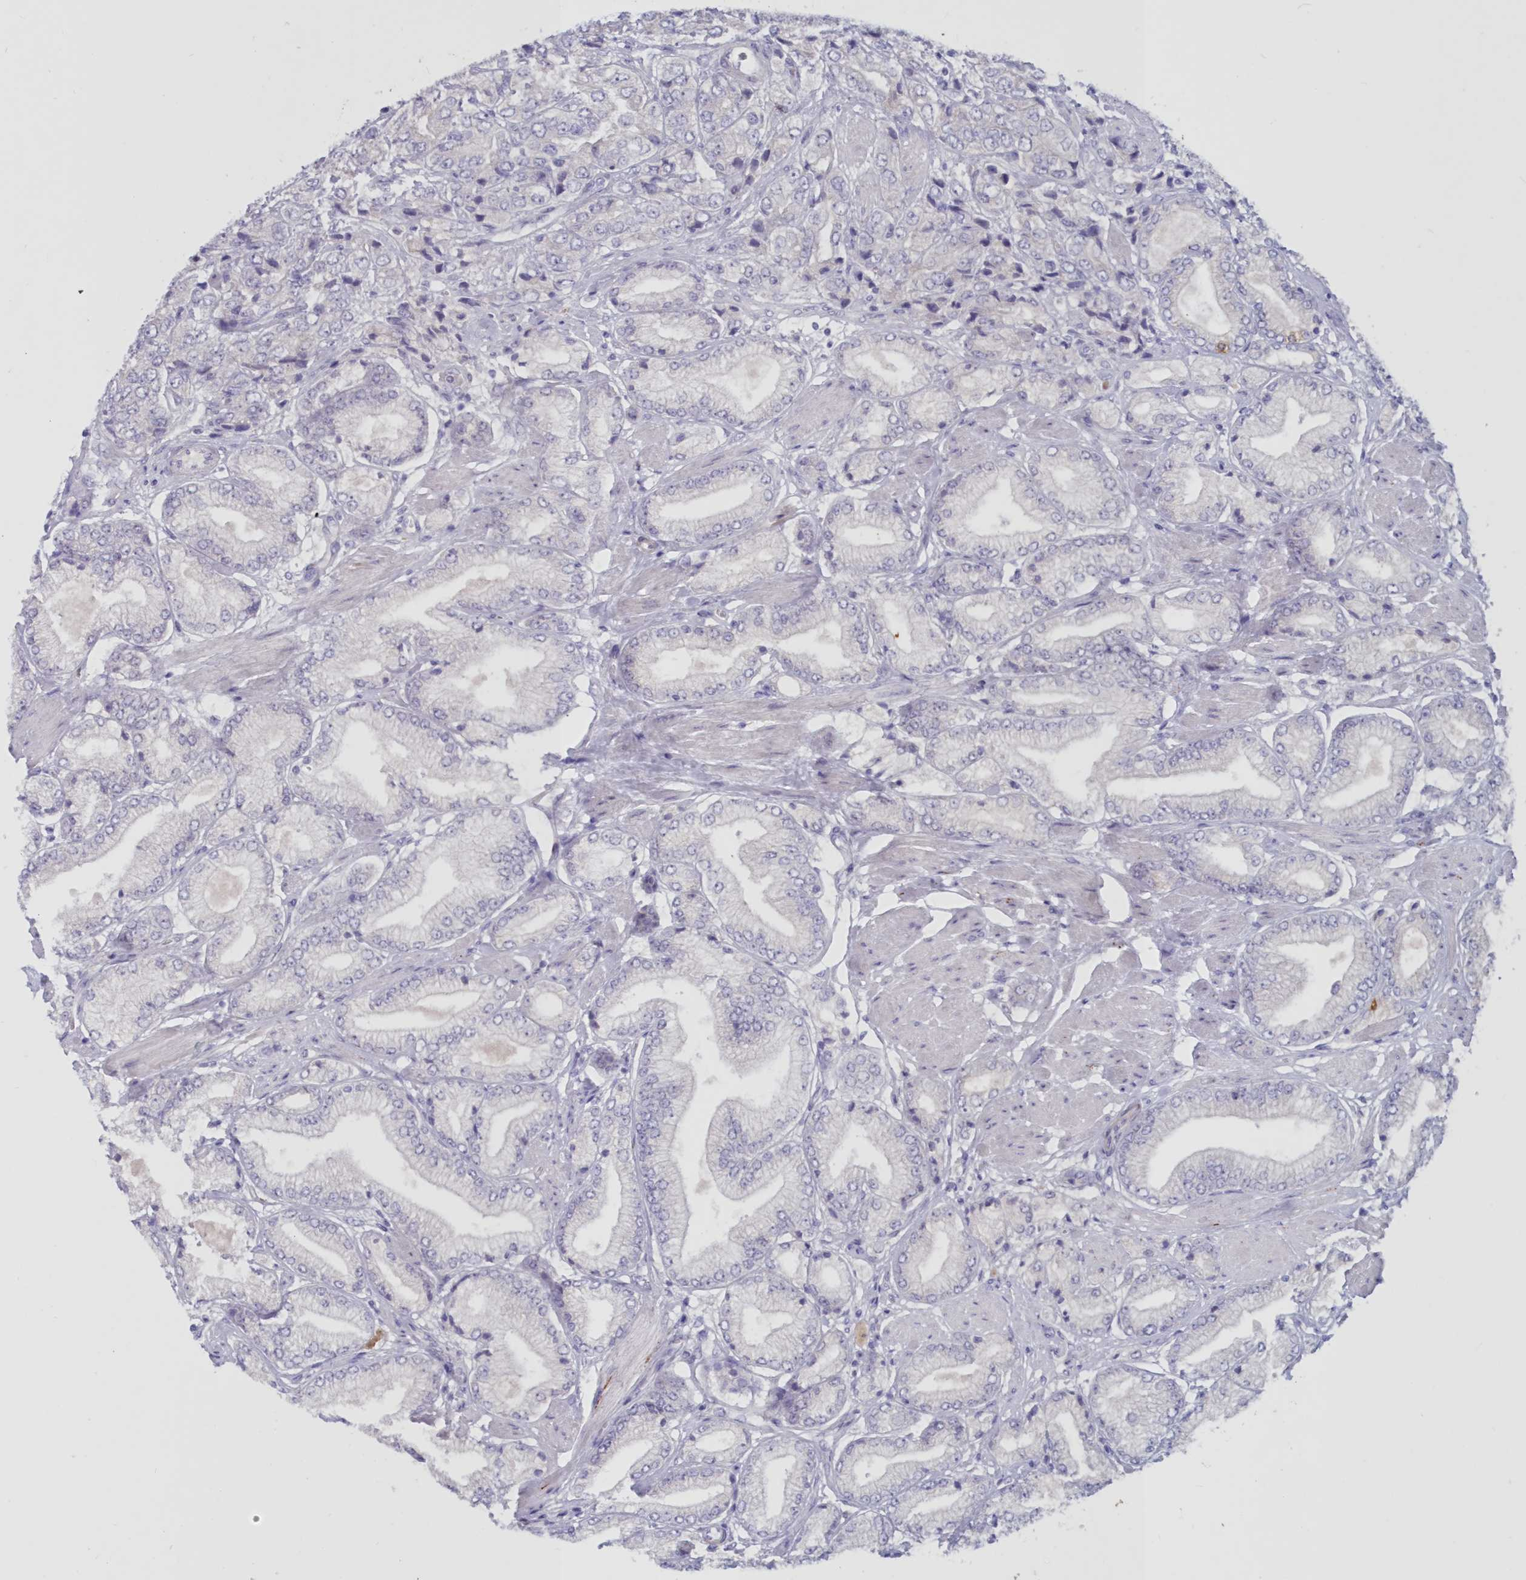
{"staining": {"intensity": "negative", "quantity": "none", "location": "none"}, "tissue": "prostate cancer", "cell_type": "Tumor cells", "image_type": "cancer", "snomed": [{"axis": "morphology", "description": "Adenocarcinoma, High grade"}, {"axis": "topography", "description": "Prostate"}], "caption": "An IHC image of prostate cancer is shown. There is no staining in tumor cells of prostate cancer.", "gene": "SNED1", "patient": {"sex": "male", "age": 50}}